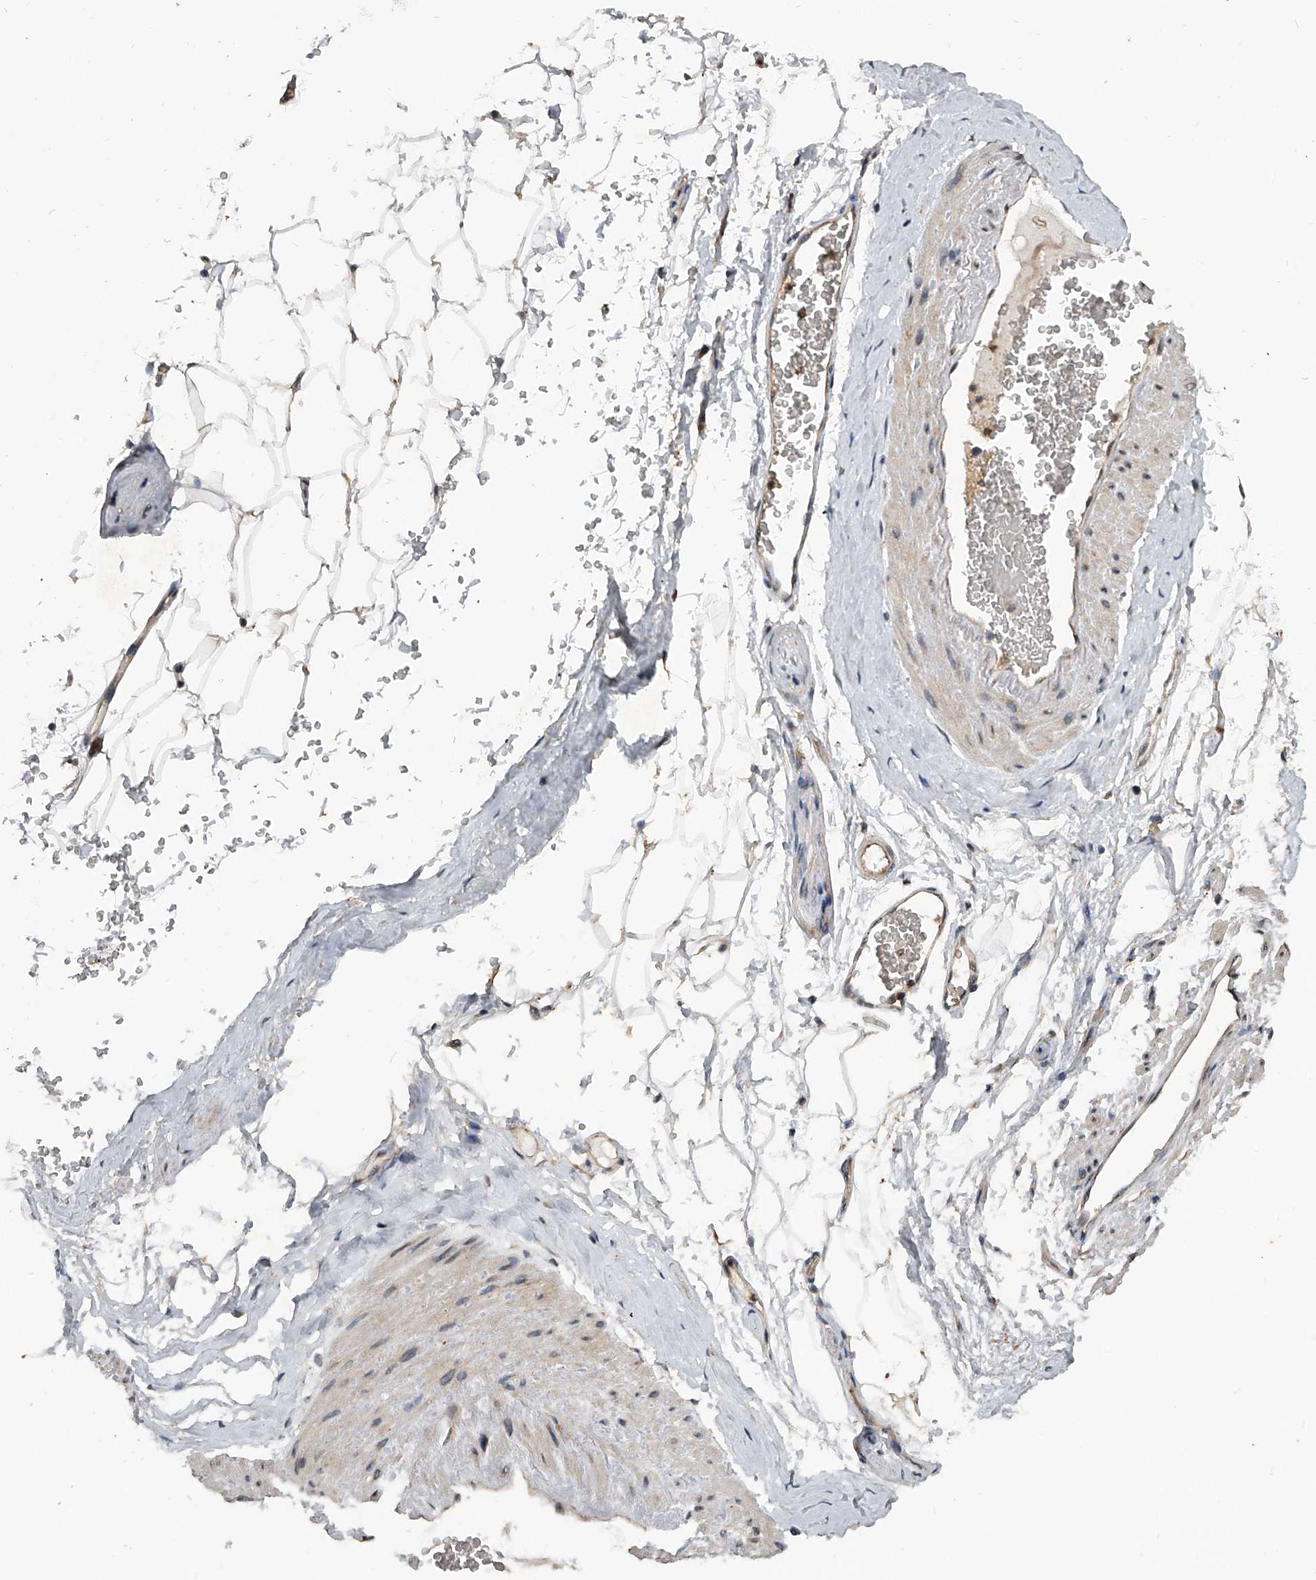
{"staining": {"intensity": "moderate", "quantity": ">75%", "location": "cytoplasmic/membranous,nuclear"}, "tissue": "adipose tissue", "cell_type": "Adipocytes", "image_type": "normal", "snomed": [{"axis": "morphology", "description": "Normal tissue, NOS"}, {"axis": "morphology", "description": "Adenocarcinoma, Low grade"}, {"axis": "topography", "description": "Prostate"}, {"axis": "topography", "description": "Peripheral nerve tissue"}], "caption": "Immunohistochemistry of benign adipose tissue reveals medium levels of moderate cytoplasmic/membranous,nuclear positivity in approximately >75% of adipocytes.", "gene": "GEMIN8", "patient": {"sex": "male", "age": 63}}